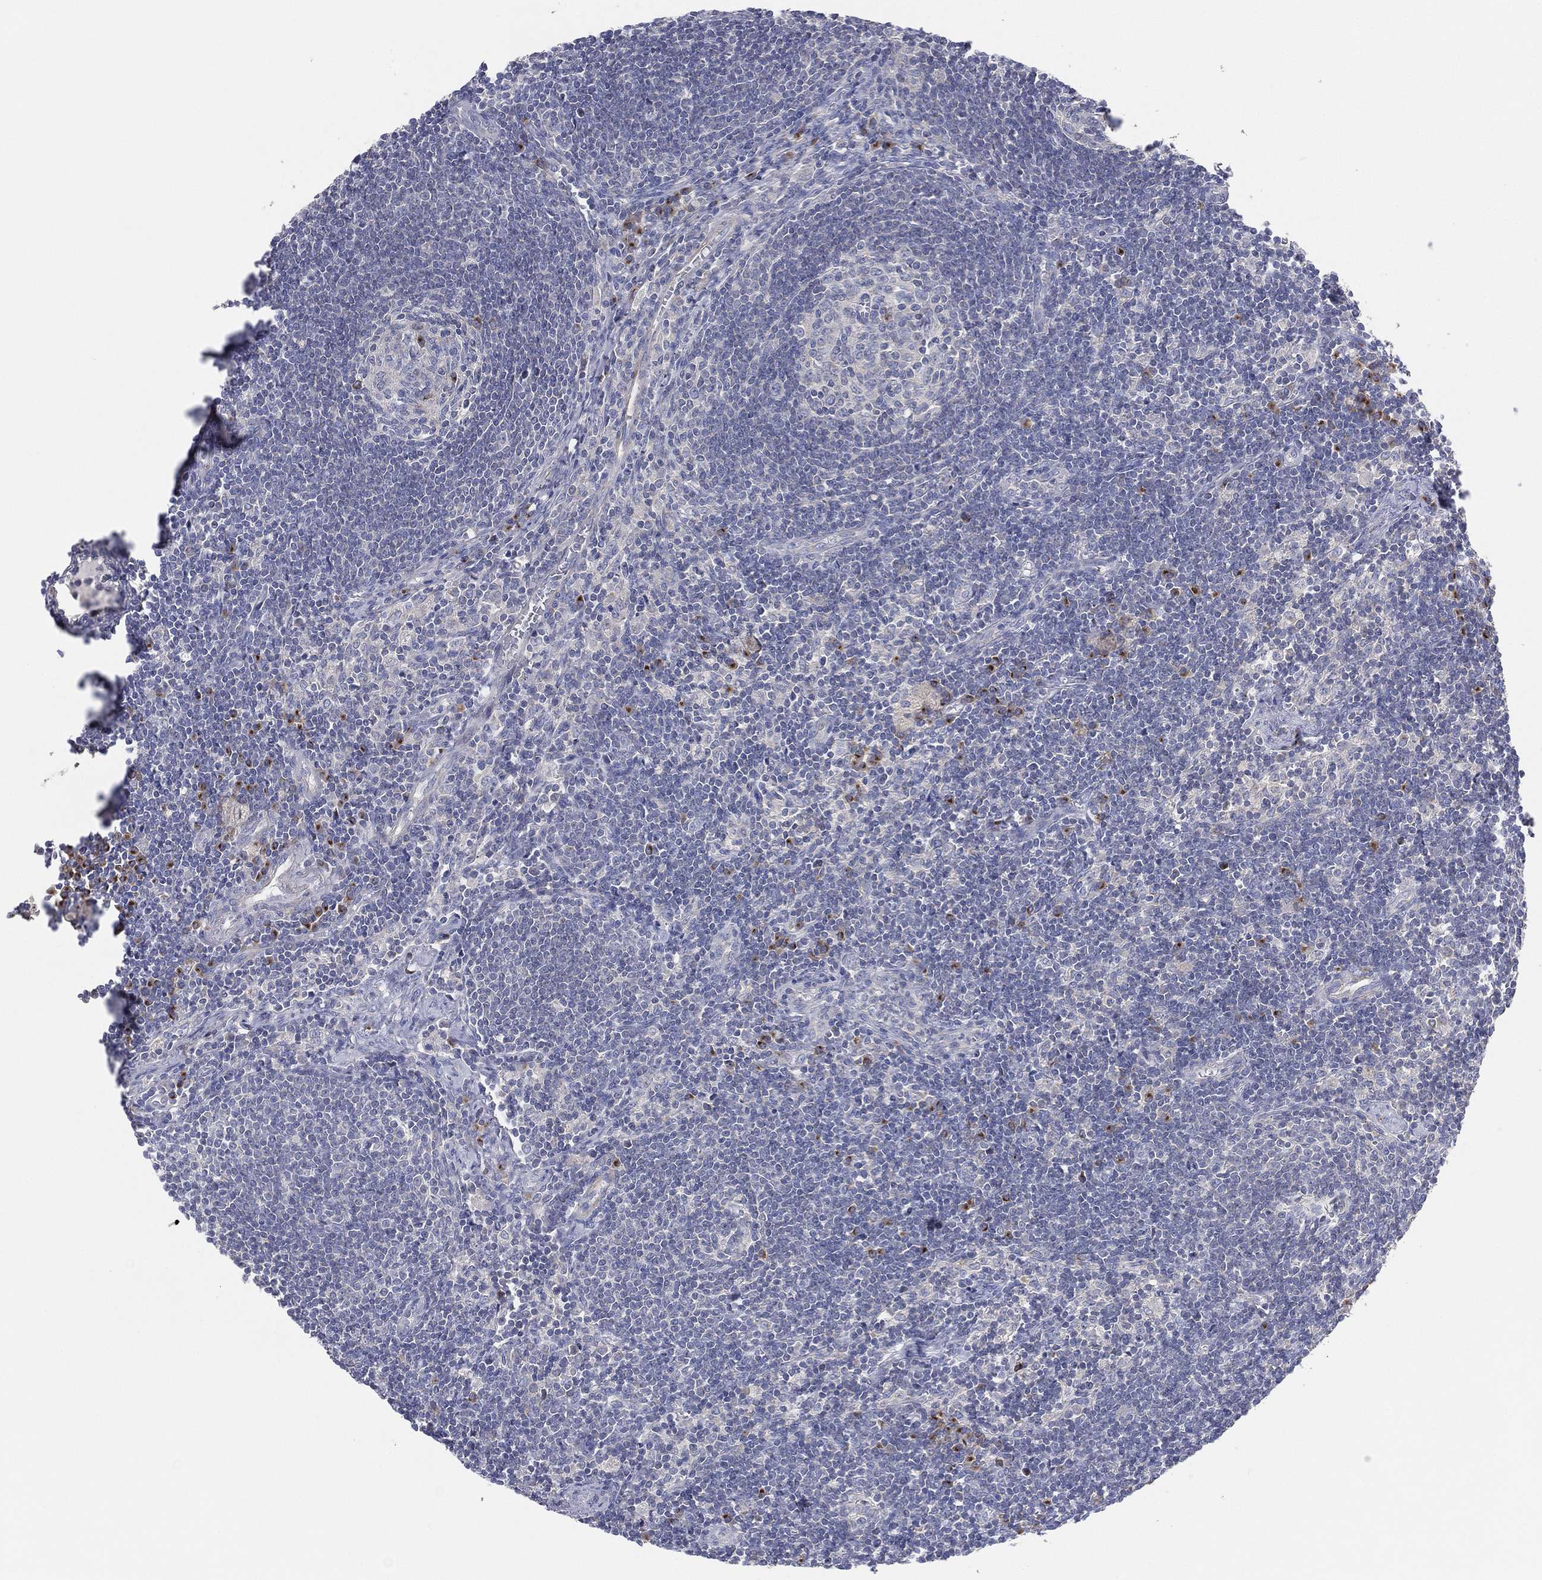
{"staining": {"intensity": "moderate", "quantity": "<25%", "location": "cytoplasmic/membranous"}, "tissue": "lymph node", "cell_type": "Germinal center cells", "image_type": "normal", "snomed": [{"axis": "morphology", "description": "Normal tissue, NOS"}, {"axis": "morphology", "description": "Adenocarcinoma, NOS"}, {"axis": "topography", "description": "Lymph node"}, {"axis": "topography", "description": "Pancreas"}], "caption": "A photomicrograph showing moderate cytoplasmic/membranous positivity in approximately <25% of germinal center cells in unremarkable lymph node, as visualized by brown immunohistochemical staining.", "gene": "ATP8A2", "patient": {"sex": "female", "age": 58}}